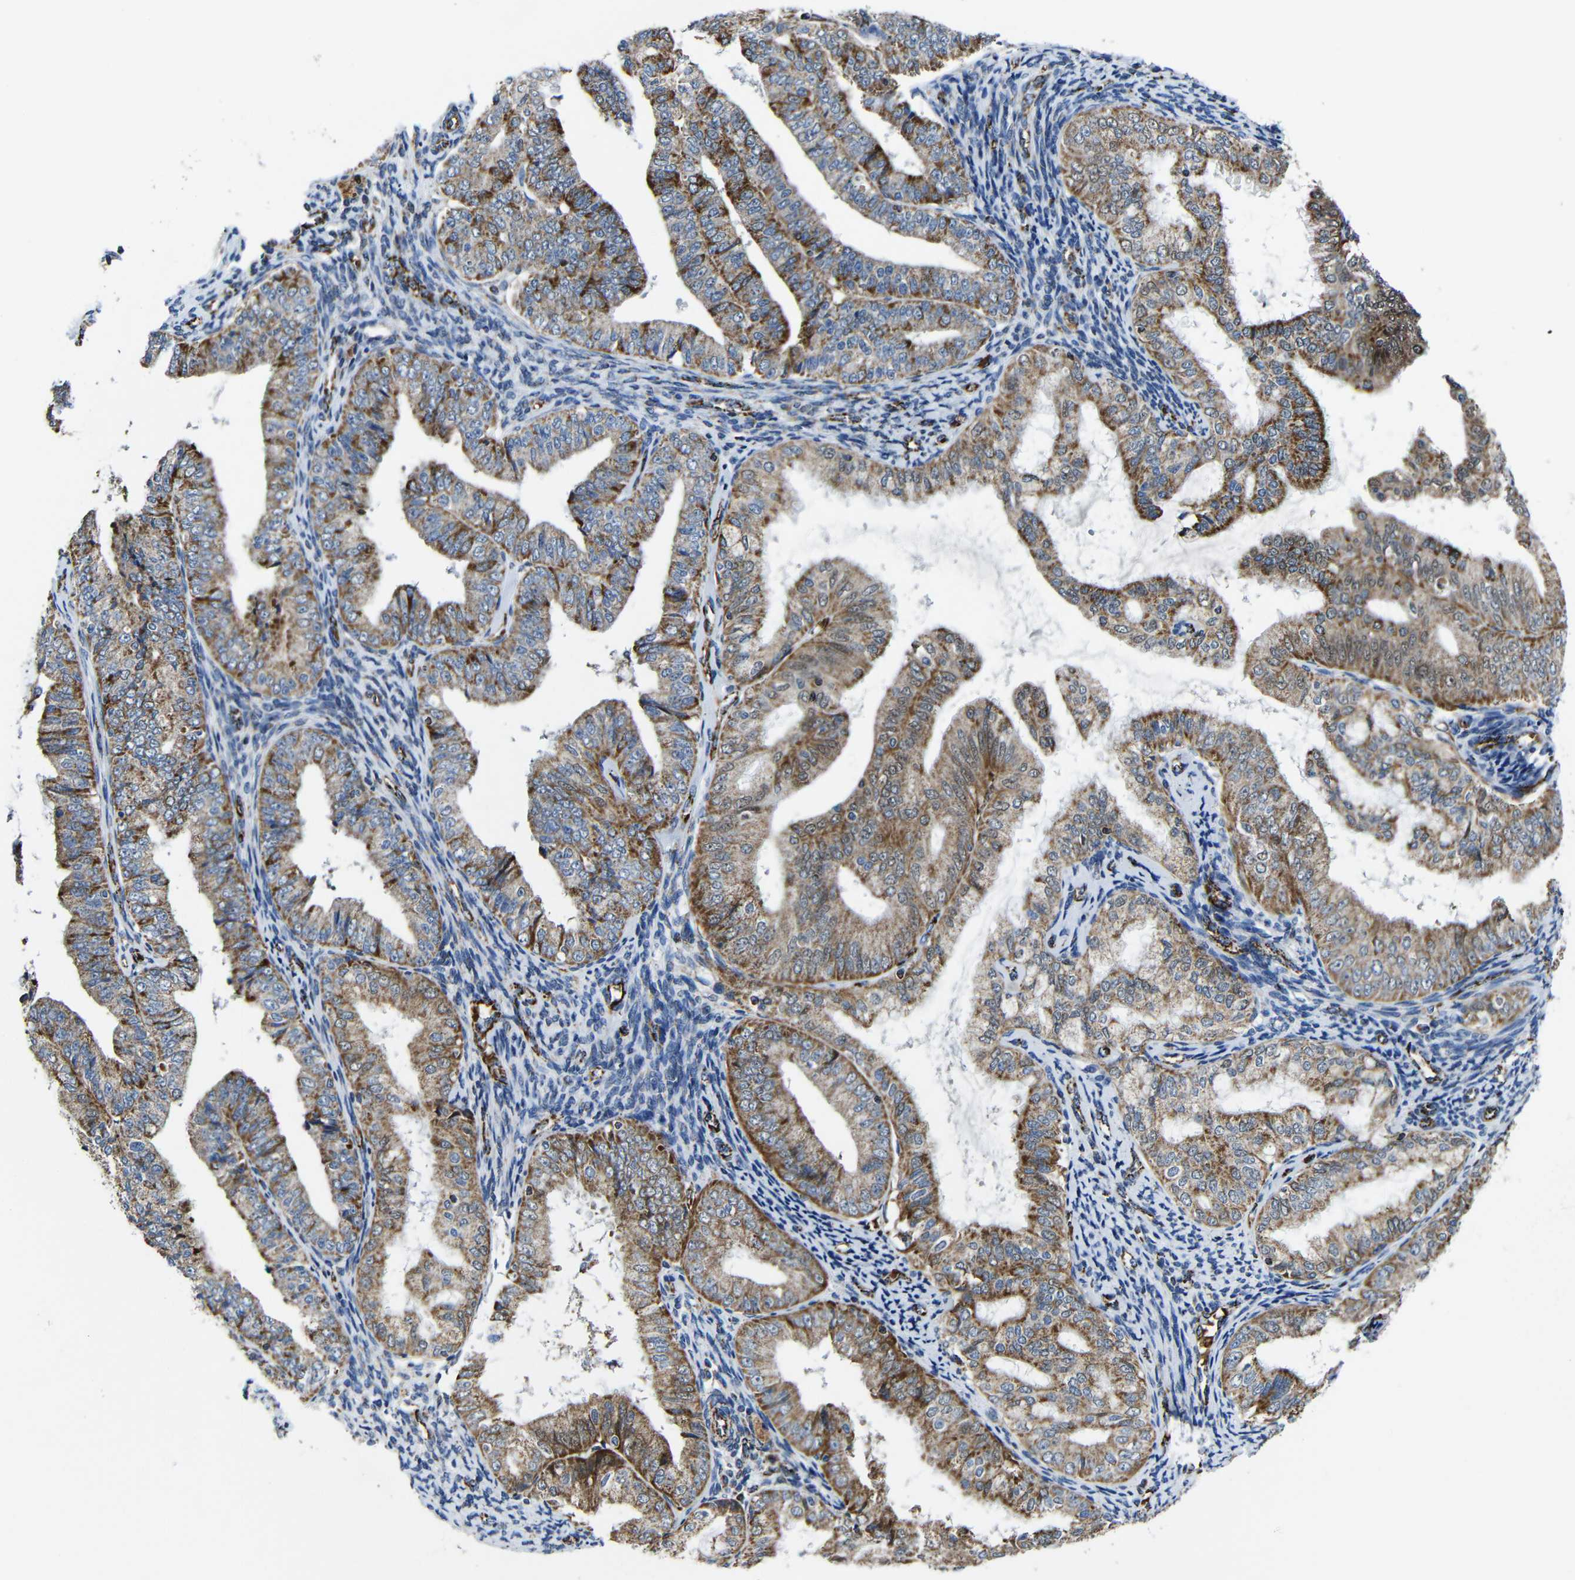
{"staining": {"intensity": "moderate", "quantity": ">75%", "location": "cytoplasmic/membranous"}, "tissue": "endometrial cancer", "cell_type": "Tumor cells", "image_type": "cancer", "snomed": [{"axis": "morphology", "description": "Adenocarcinoma, NOS"}, {"axis": "topography", "description": "Endometrium"}], "caption": "A photomicrograph showing moderate cytoplasmic/membranous staining in about >75% of tumor cells in adenocarcinoma (endometrial), as visualized by brown immunohistochemical staining.", "gene": "CA5B", "patient": {"sex": "female", "age": 63}}